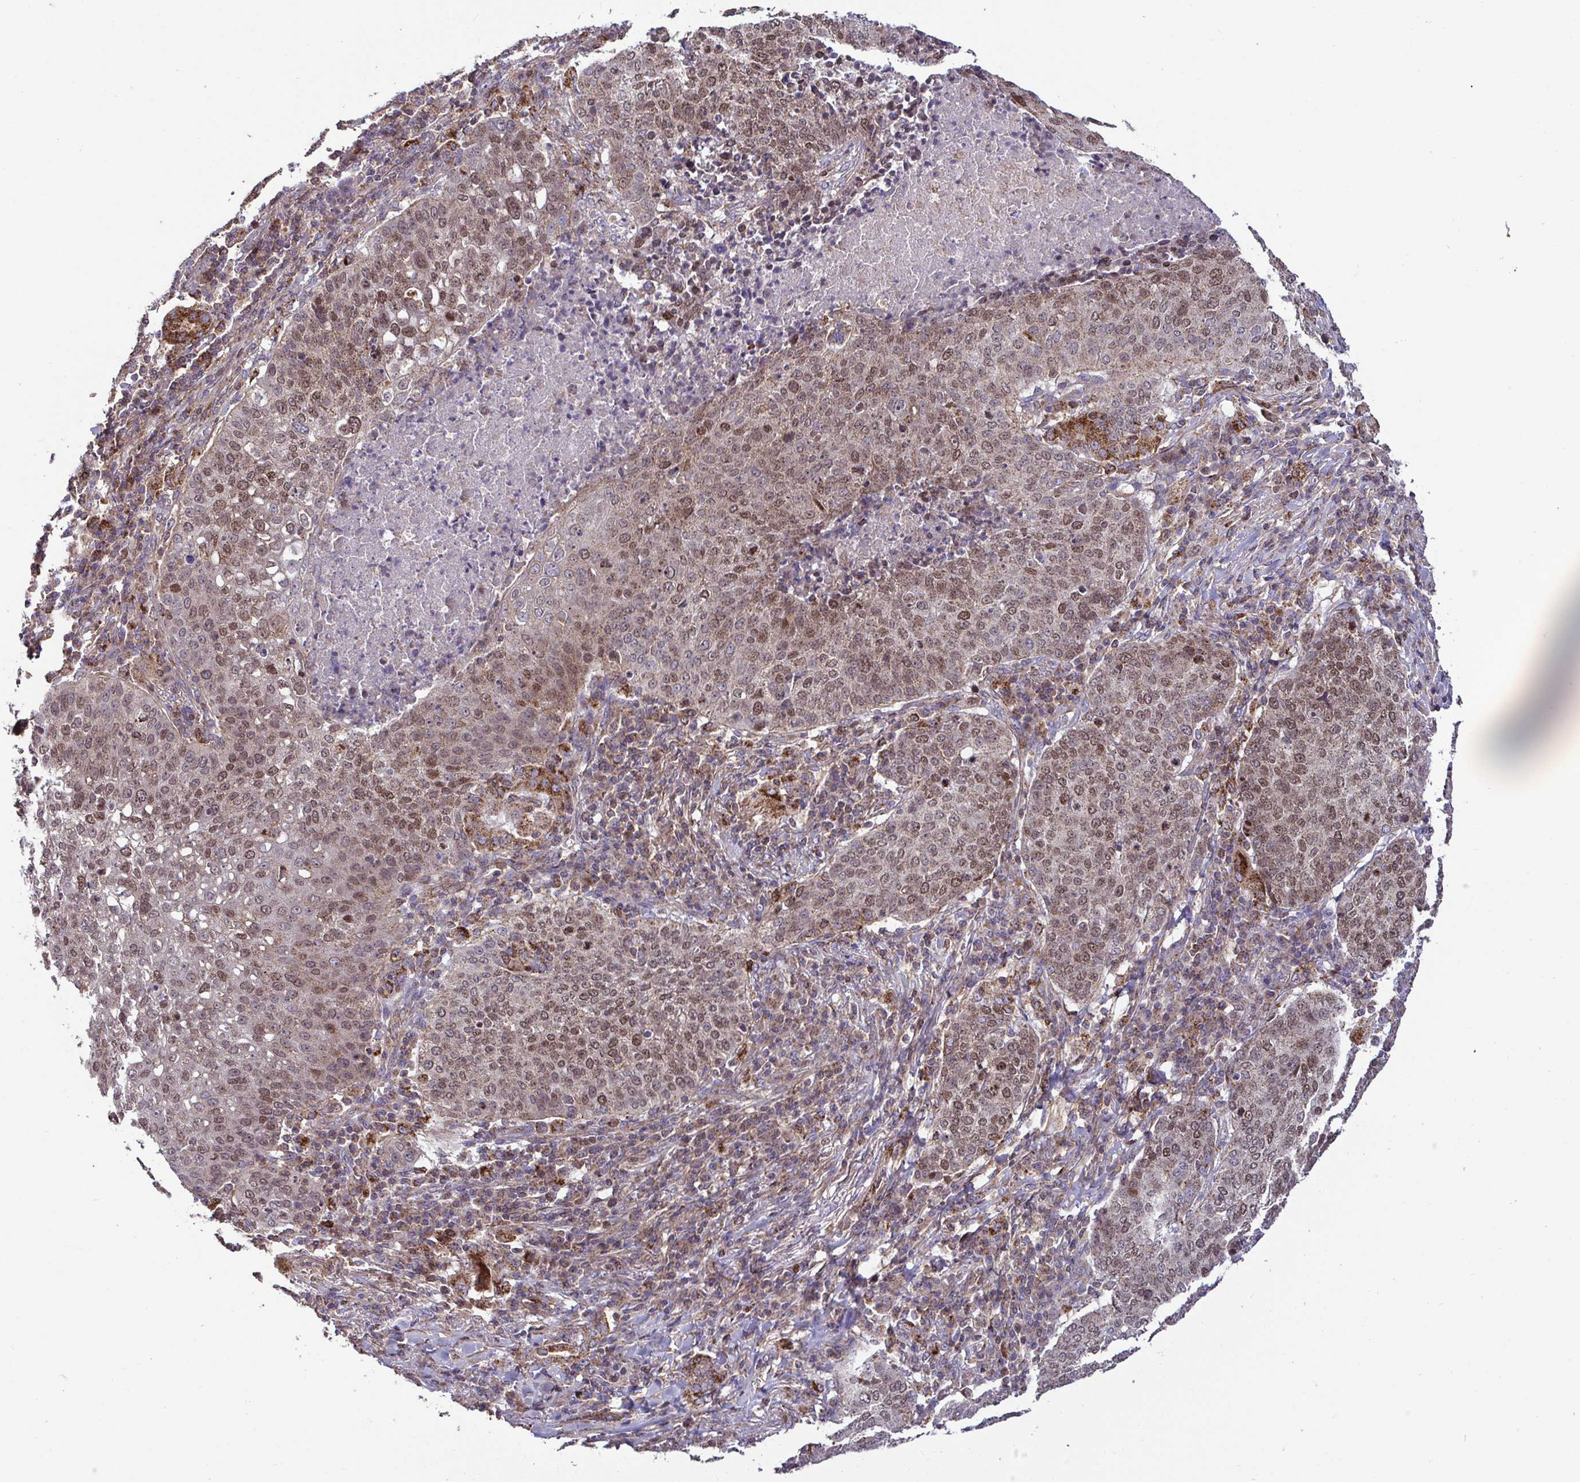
{"staining": {"intensity": "moderate", "quantity": "25%-75%", "location": "cytoplasmic/membranous,nuclear"}, "tissue": "lung cancer", "cell_type": "Tumor cells", "image_type": "cancer", "snomed": [{"axis": "morphology", "description": "Squamous cell carcinoma, NOS"}, {"axis": "topography", "description": "Lung"}], "caption": "Immunohistochemical staining of lung squamous cell carcinoma exhibits moderate cytoplasmic/membranous and nuclear protein positivity in about 25%-75% of tumor cells. (DAB IHC, brown staining for protein, blue staining for nuclei).", "gene": "SPRY1", "patient": {"sex": "male", "age": 63}}